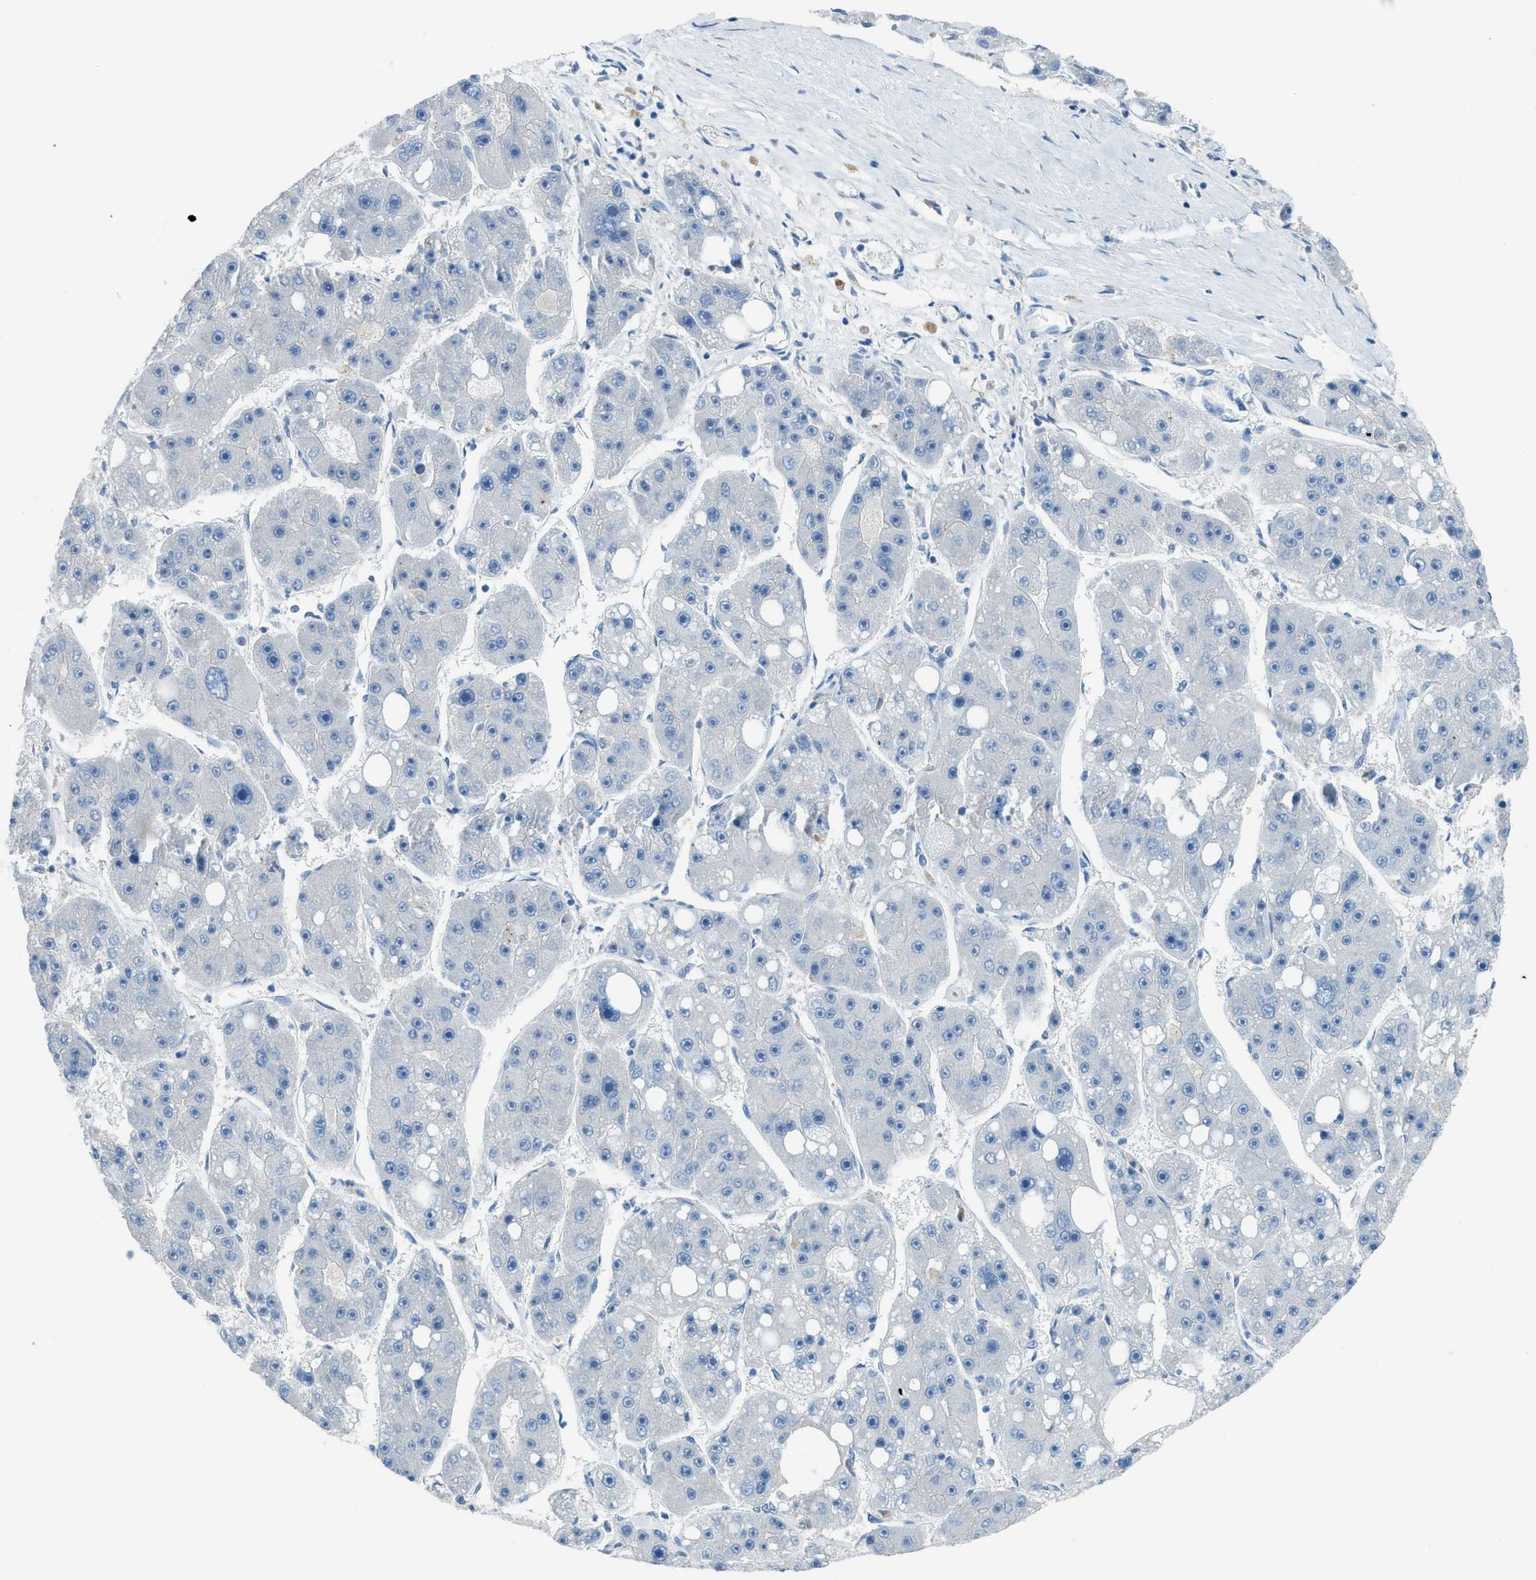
{"staining": {"intensity": "negative", "quantity": "none", "location": "none"}, "tissue": "liver cancer", "cell_type": "Tumor cells", "image_type": "cancer", "snomed": [{"axis": "morphology", "description": "Carcinoma, Hepatocellular, NOS"}, {"axis": "topography", "description": "Liver"}], "caption": "Immunohistochemical staining of human liver hepatocellular carcinoma exhibits no significant expression in tumor cells.", "gene": "PRKN", "patient": {"sex": "female", "age": 61}}